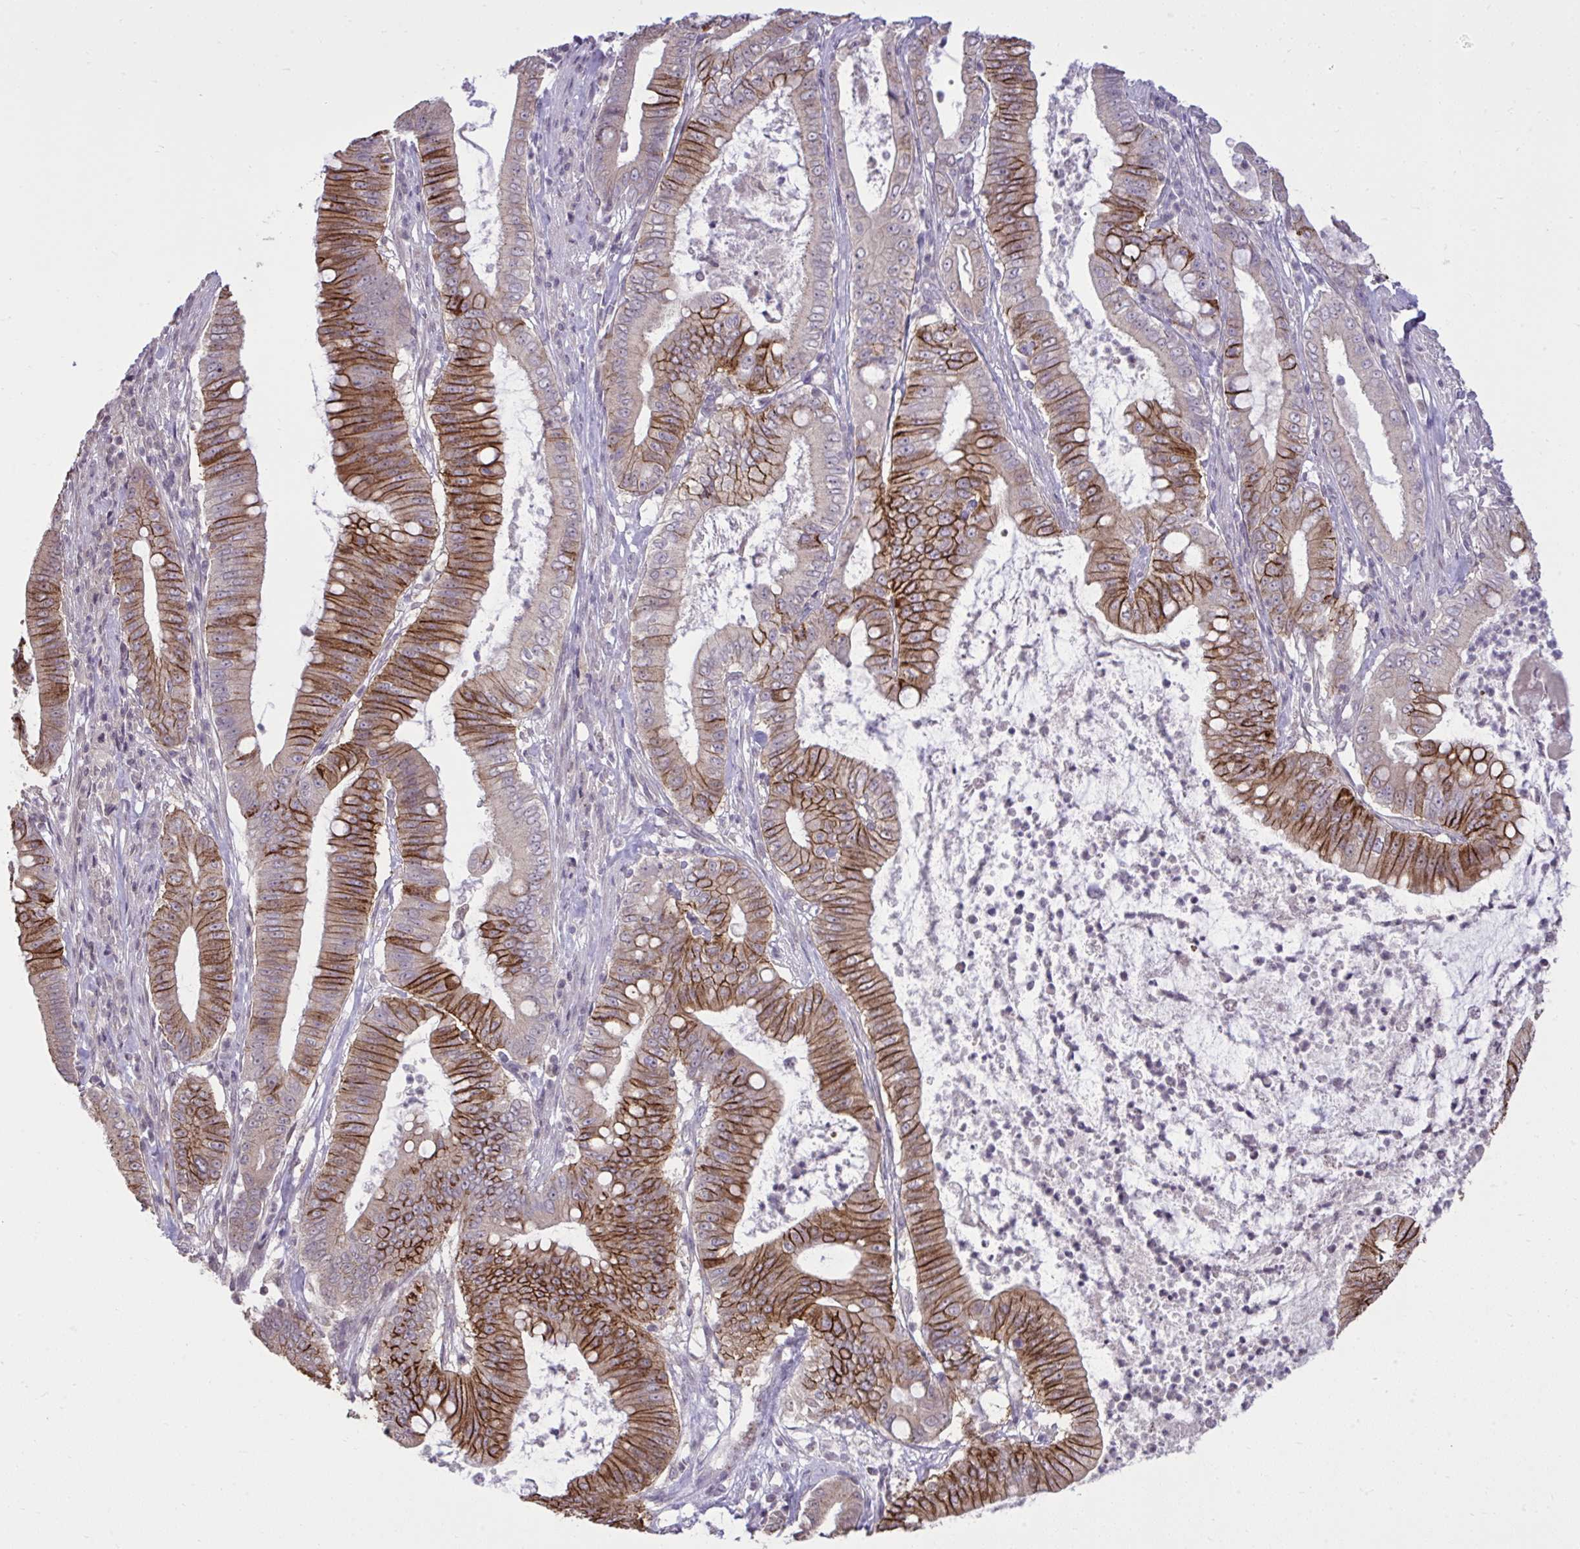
{"staining": {"intensity": "strong", "quantity": "25%-75%", "location": "cytoplasmic/membranous"}, "tissue": "pancreatic cancer", "cell_type": "Tumor cells", "image_type": "cancer", "snomed": [{"axis": "morphology", "description": "Adenocarcinoma, NOS"}, {"axis": "topography", "description": "Pancreas"}], "caption": "Brown immunohistochemical staining in adenocarcinoma (pancreatic) reveals strong cytoplasmic/membranous expression in about 25%-75% of tumor cells. (brown staining indicates protein expression, while blue staining denotes nuclei).", "gene": "CYP20A1", "patient": {"sex": "male", "age": 71}}